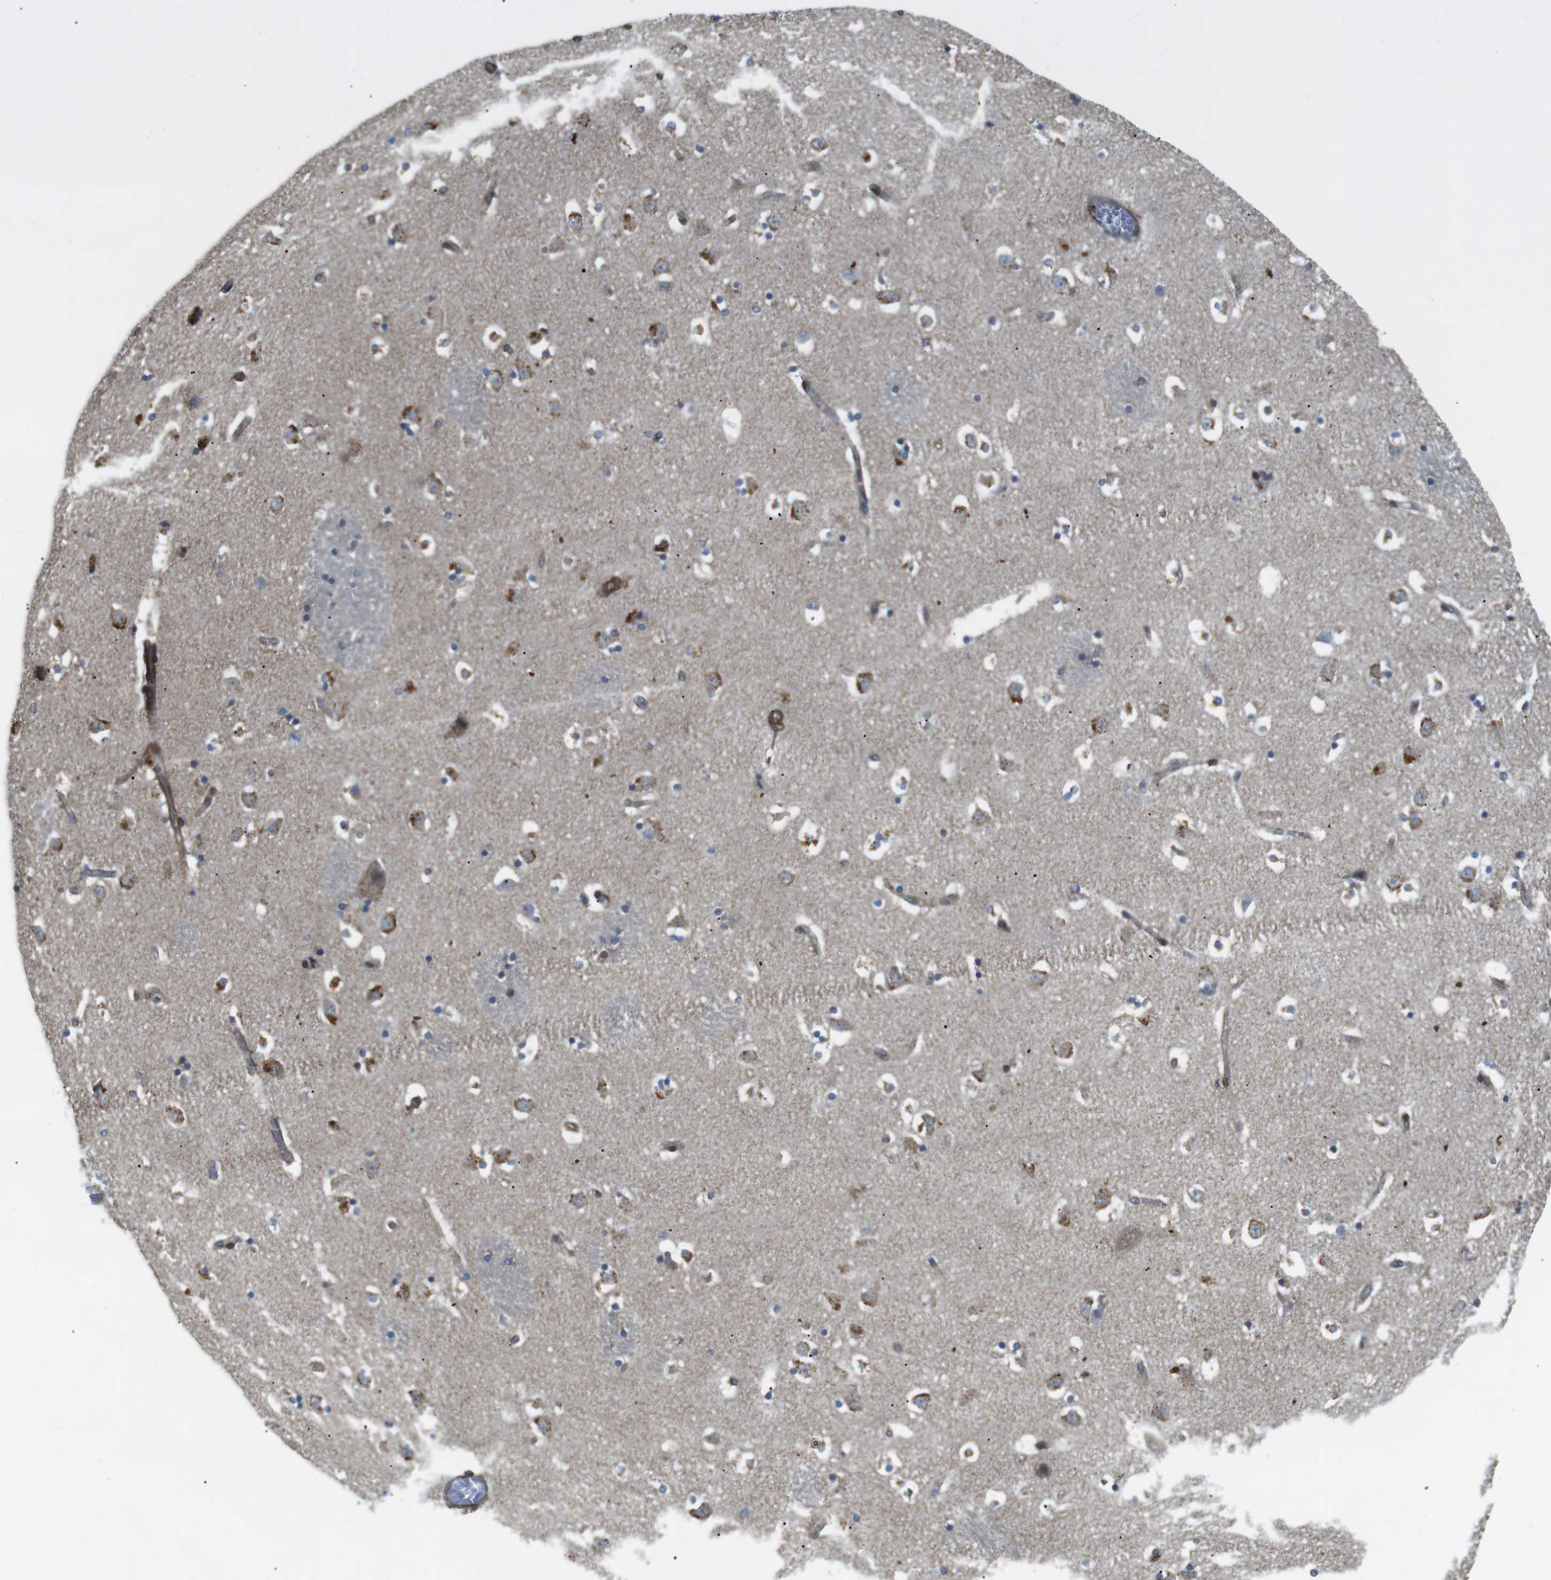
{"staining": {"intensity": "moderate", "quantity": "<25%", "location": "cytoplasmic/membranous"}, "tissue": "caudate", "cell_type": "Glial cells", "image_type": "normal", "snomed": [{"axis": "morphology", "description": "Normal tissue, NOS"}, {"axis": "topography", "description": "Lateral ventricle wall"}], "caption": "Immunohistochemical staining of unremarkable caudate exhibits low levels of moderate cytoplasmic/membranous staining in approximately <25% of glial cells.", "gene": "KANK2", "patient": {"sex": "male", "age": 45}}